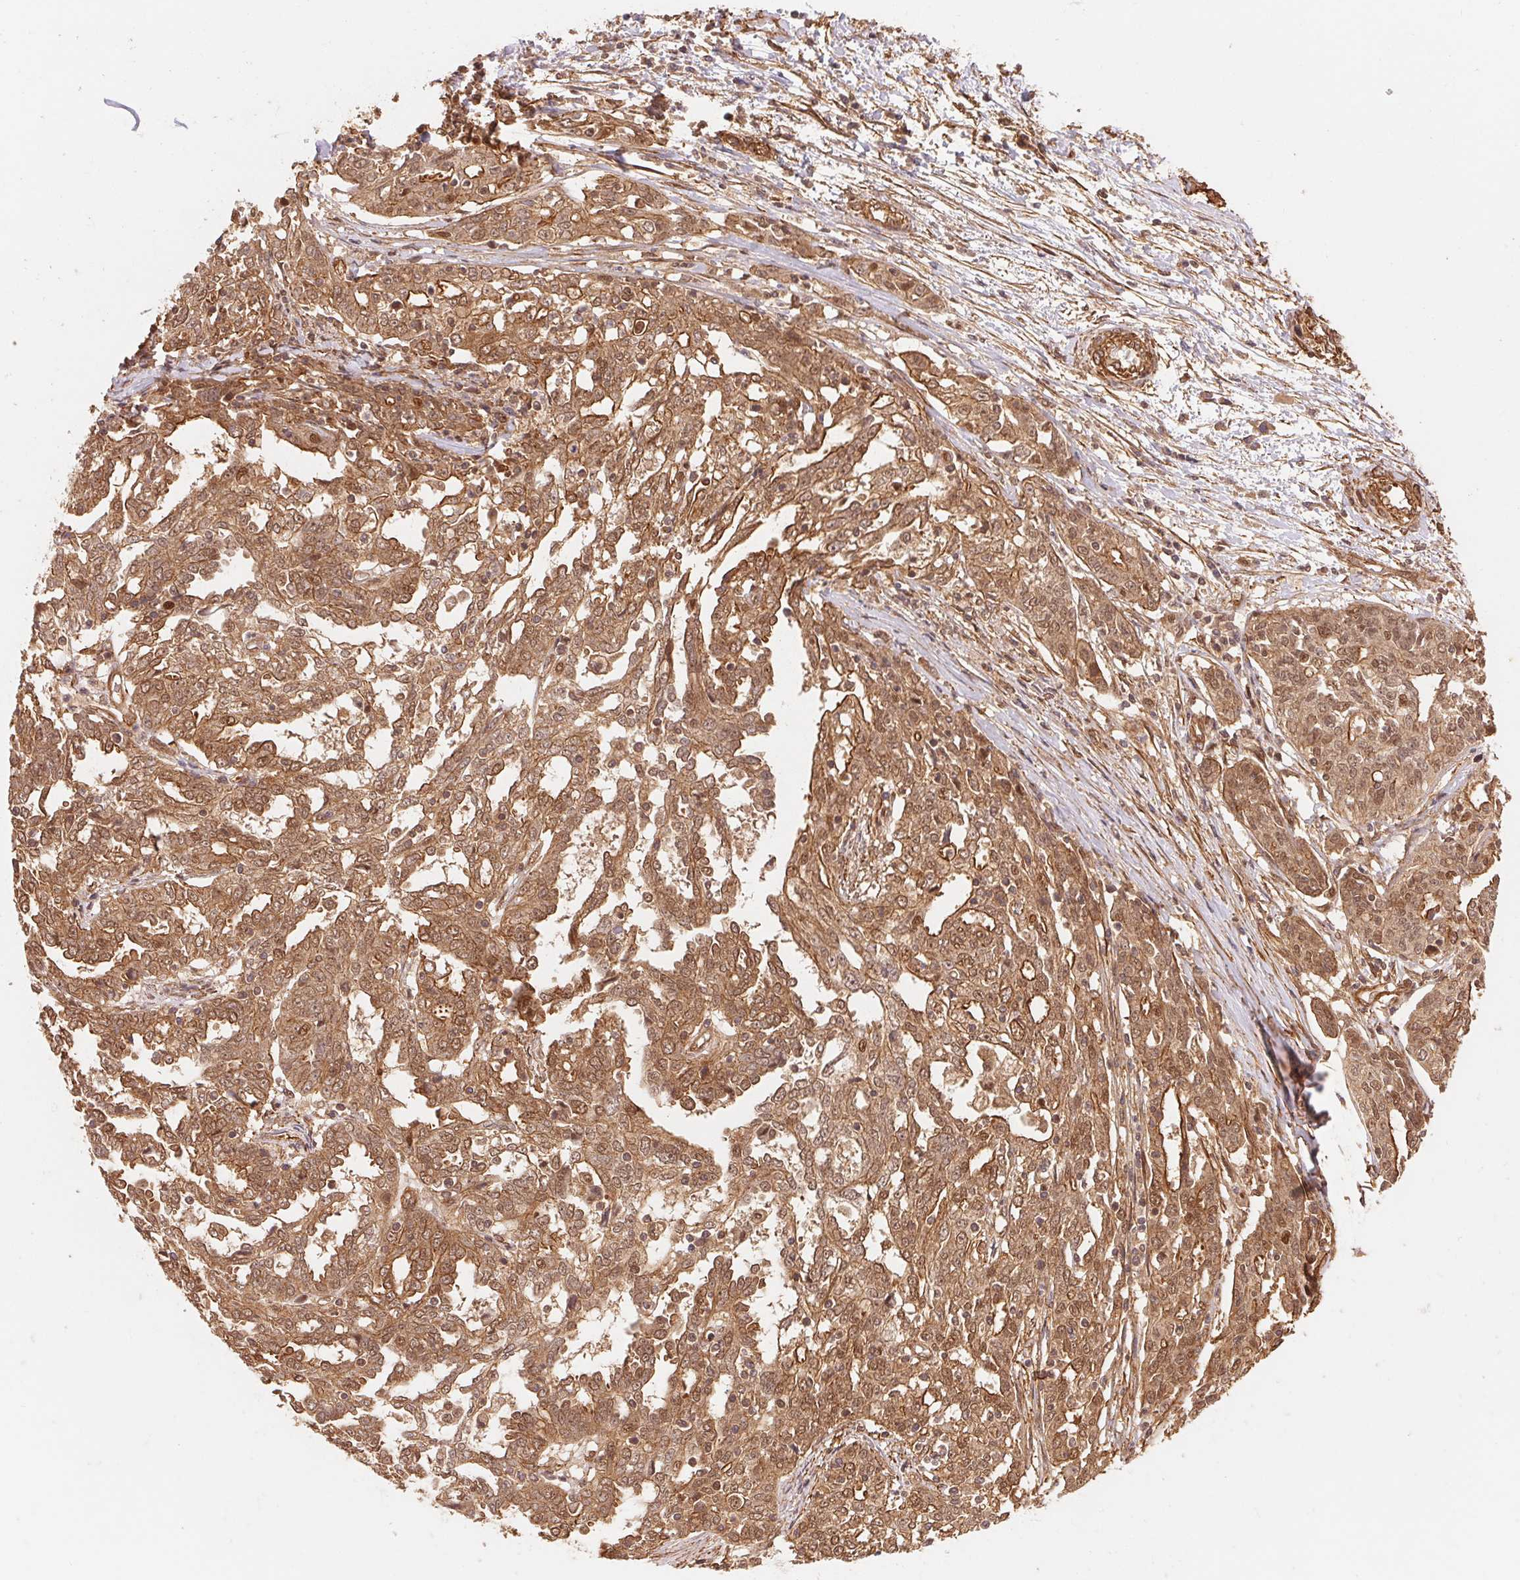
{"staining": {"intensity": "moderate", "quantity": ">75%", "location": "cytoplasmic/membranous,nuclear"}, "tissue": "ovarian cancer", "cell_type": "Tumor cells", "image_type": "cancer", "snomed": [{"axis": "morphology", "description": "Cystadenocarcinoma, serous, NOS"}, {"axis": "topography", "description": "Ovary"}], "caption": "A brown stain labels moderate cytoplasmic/membranous and nuclear positivity of a protein in human ovarian cancer (serous cystadenocarcinoma) tumor cells.", "gene": "TNIP2", "patient": {"sex": "female", "age": 67}}